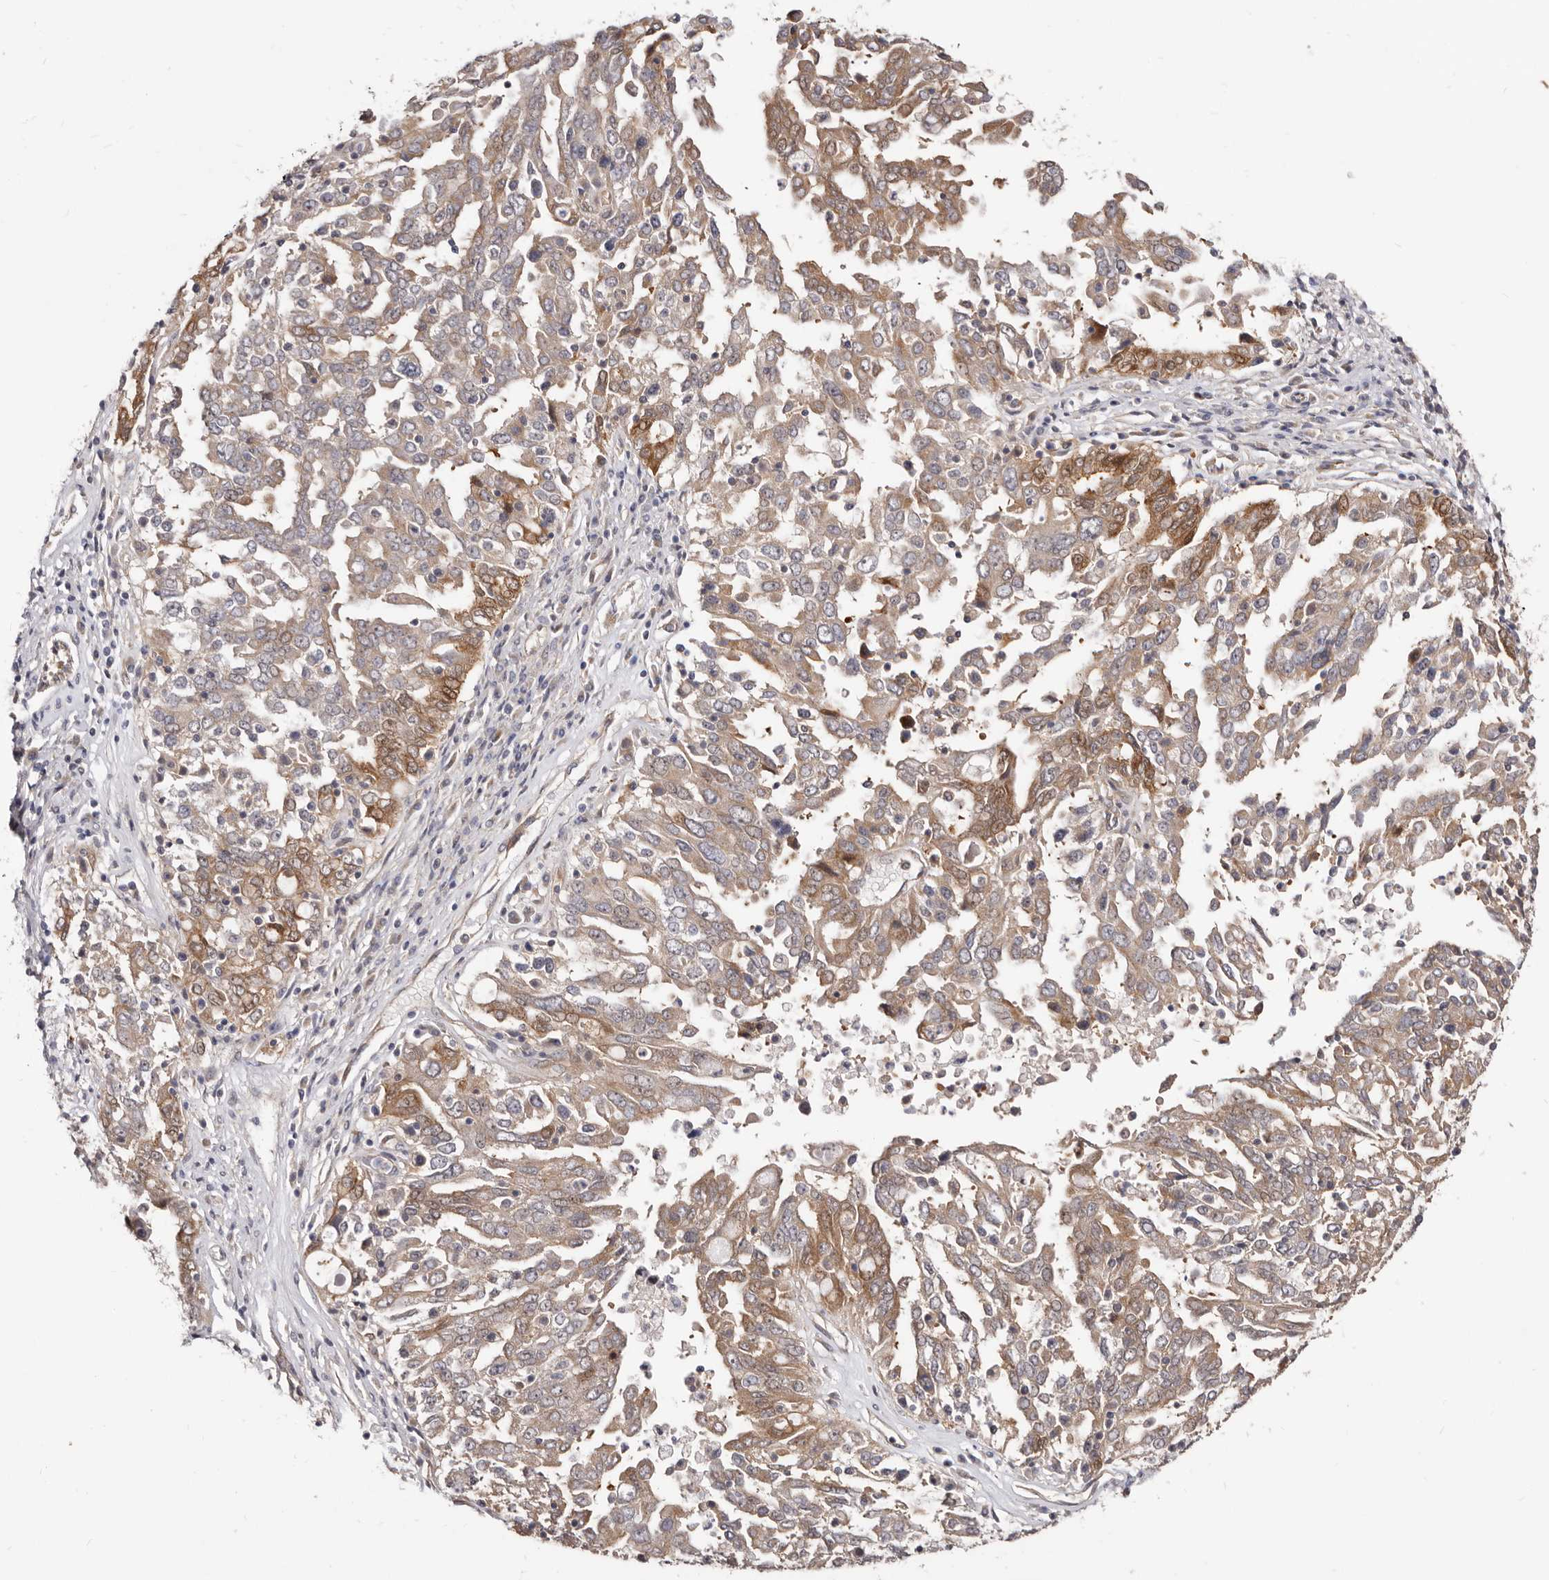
{"staining": {"intensity": "moderate", "quantity": "25%-75%", "location": "cytoplasmic/membranous"}, "tissue": "ovarian cancer", "cell_type": "Tumor cells", "image_type": "cancer", "snomed": [{"axis": "morphology", "description": "Carcinoma, endometroid"}, {"axis": "topography", "description": "Ovary"}], "caption": "The immunohistochemical stain labels moderate cytoplasmic/membranous expression in tumor cells of ovarian cancer tissue. The protein of interest is stained brown, and the nuclei are stained in blue (DAB IHC with brightfield microscopy, high magnification).", "gene": "GPATCH4", "patient": {"sex": "female", "age": 62}}